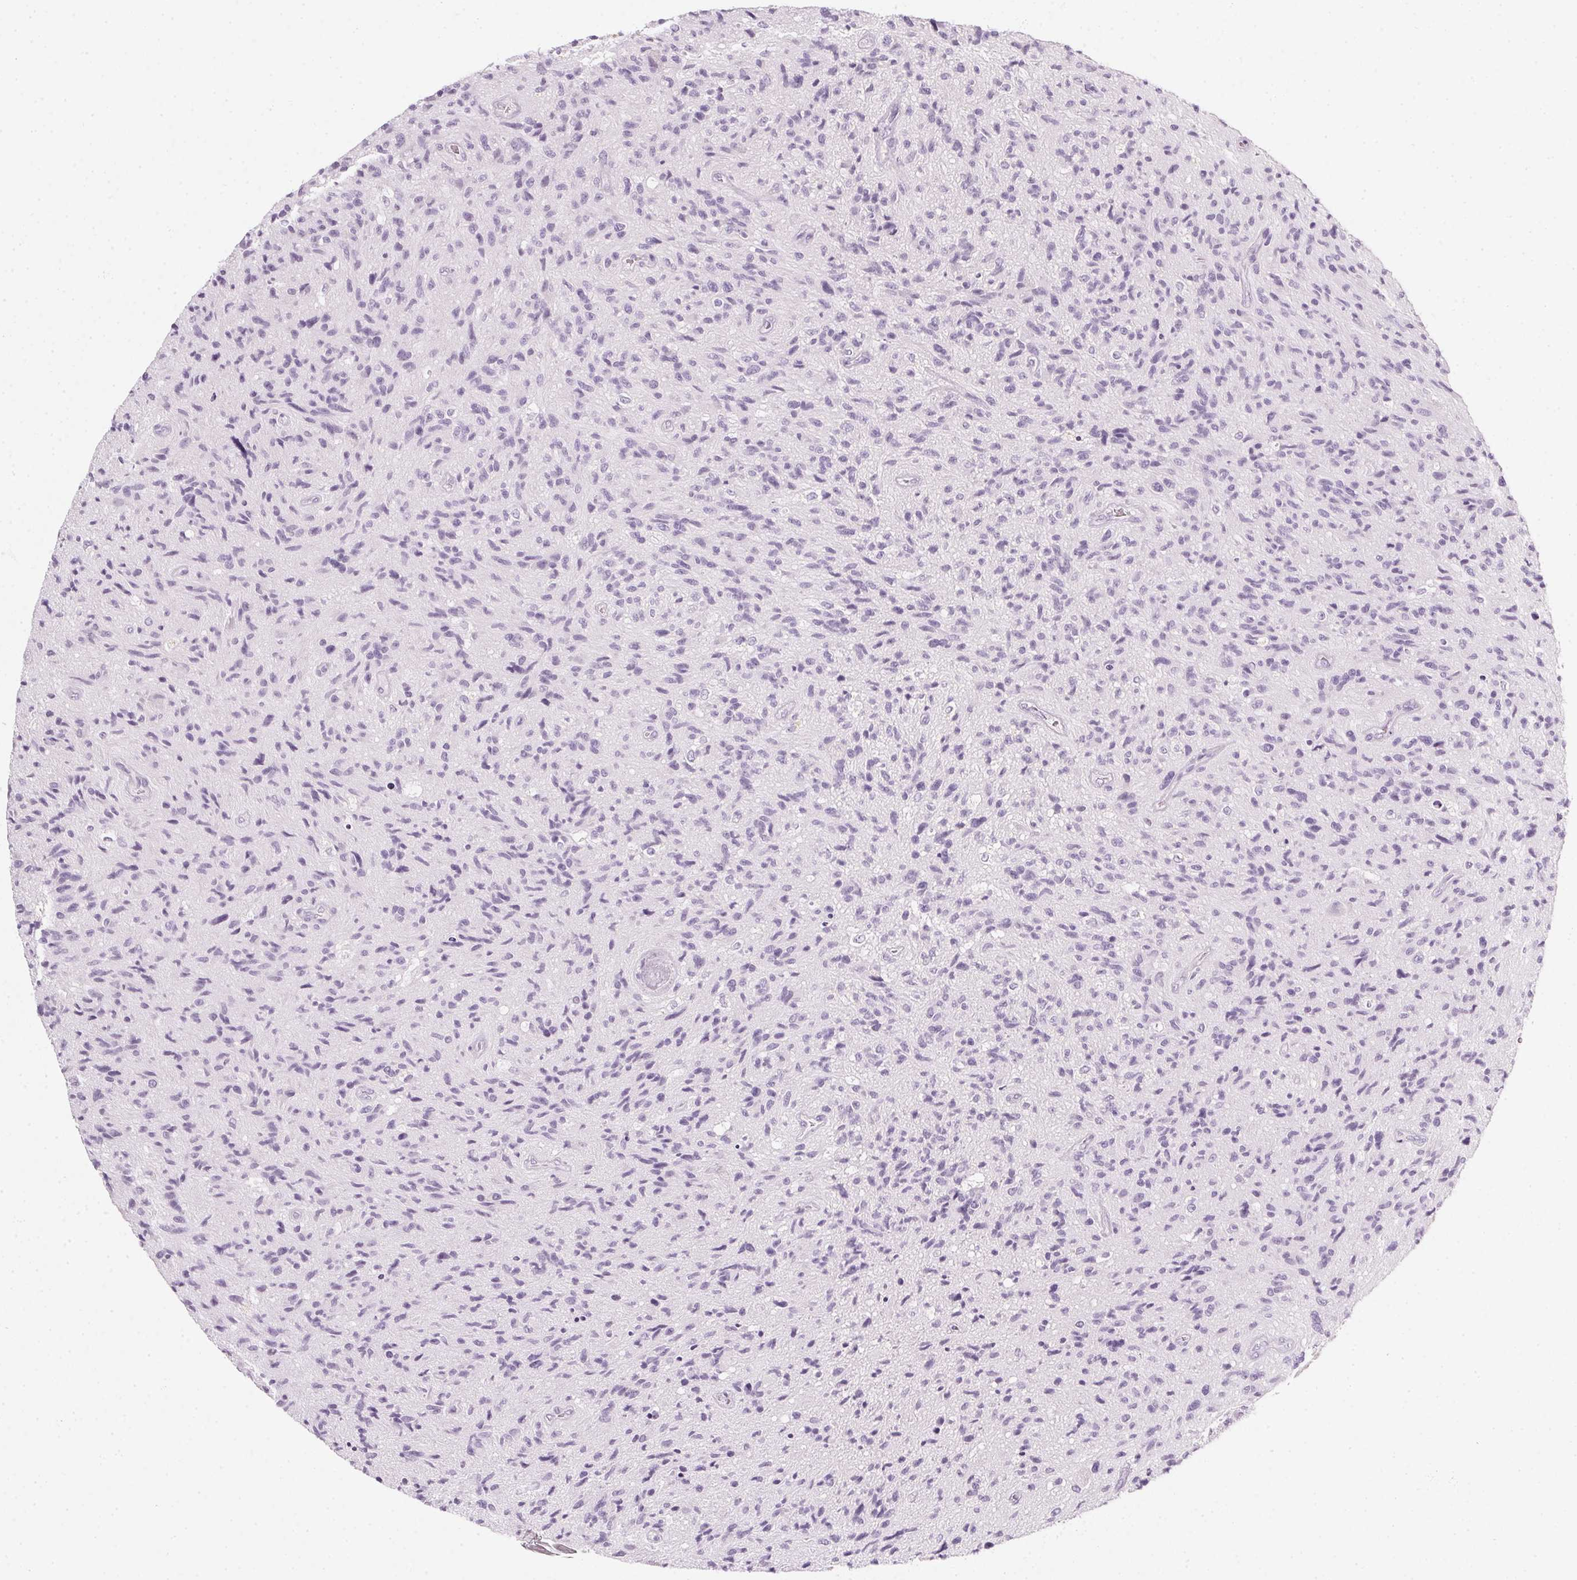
{"staining": {"intensity": "negative", "quantity": "none", "location": "none"}, "tissue": "glioma", "cell_type": "Tumor cells", "image_type": "cancer", "snomed": [{"axis": "morphology", "description": "Glioma, malignant, High grade"}, {"axis": "topography", "description": "Brain"}], "caption": "A histopathology image of malignant glioma (high-grade) stained for a protein shows no brown staining in tumor cells.", "gene": "TMEM72", "patient": {"sex": "male", "age": 54}}